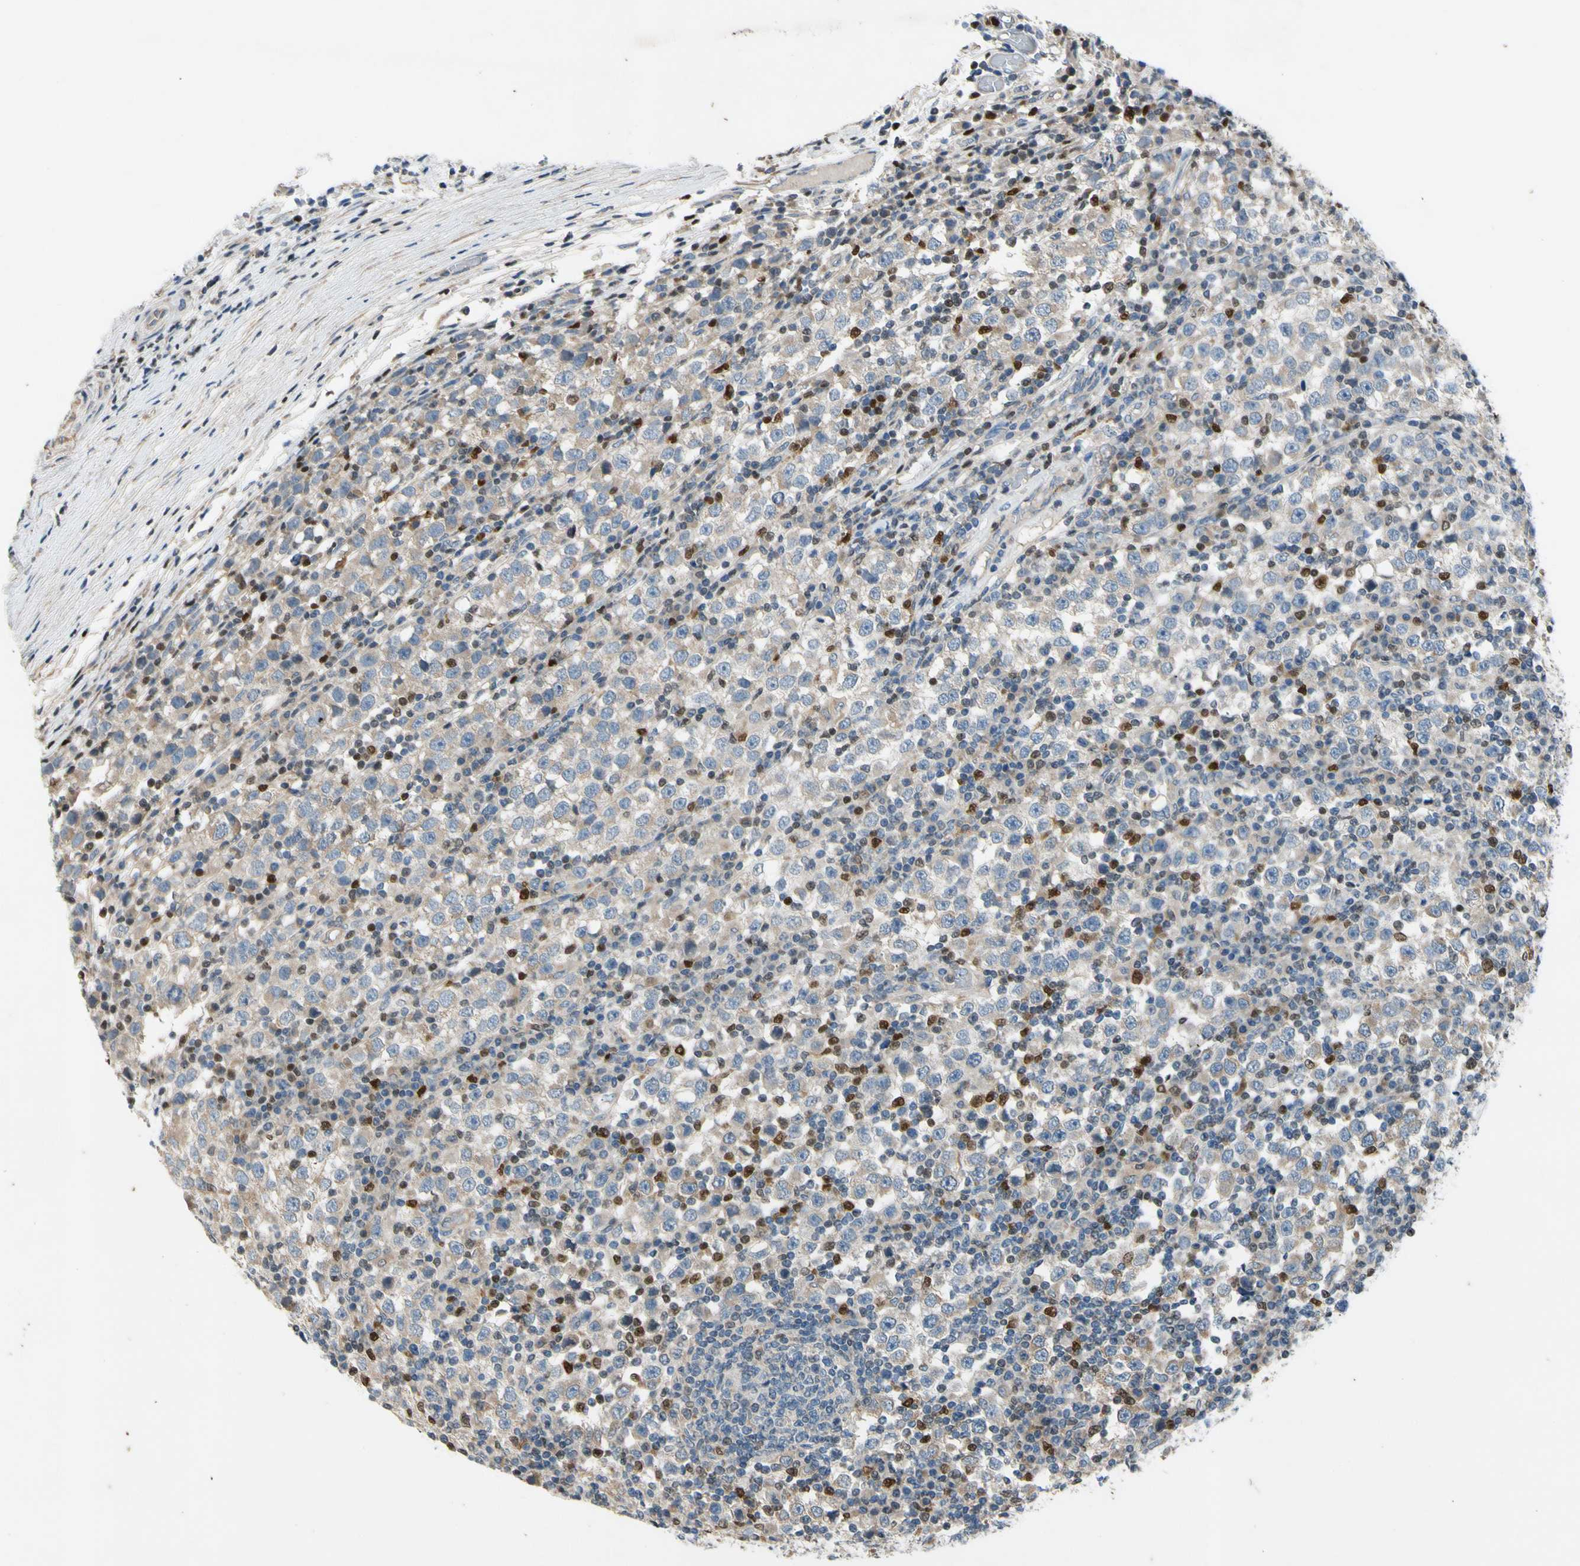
{"staining": {"intensity": "negative", "quantity": "none", "location": "none"}, "tissue": "testis cancer", "cell_type": "Tumor cells", "image_type": "cancer", "snomed": [{"axis": "morphology", "description": "Seminoma, NOS"}, {"axis": "topography", "description": "Testis"}], "caption": "The immunohistochemistry image has no significant staining in tumor cells of seminoma (testis) tissue. (DAB IHC, high magnification).", "gene": "TBX21", "patient": {"sex": "male", "age": 65}}